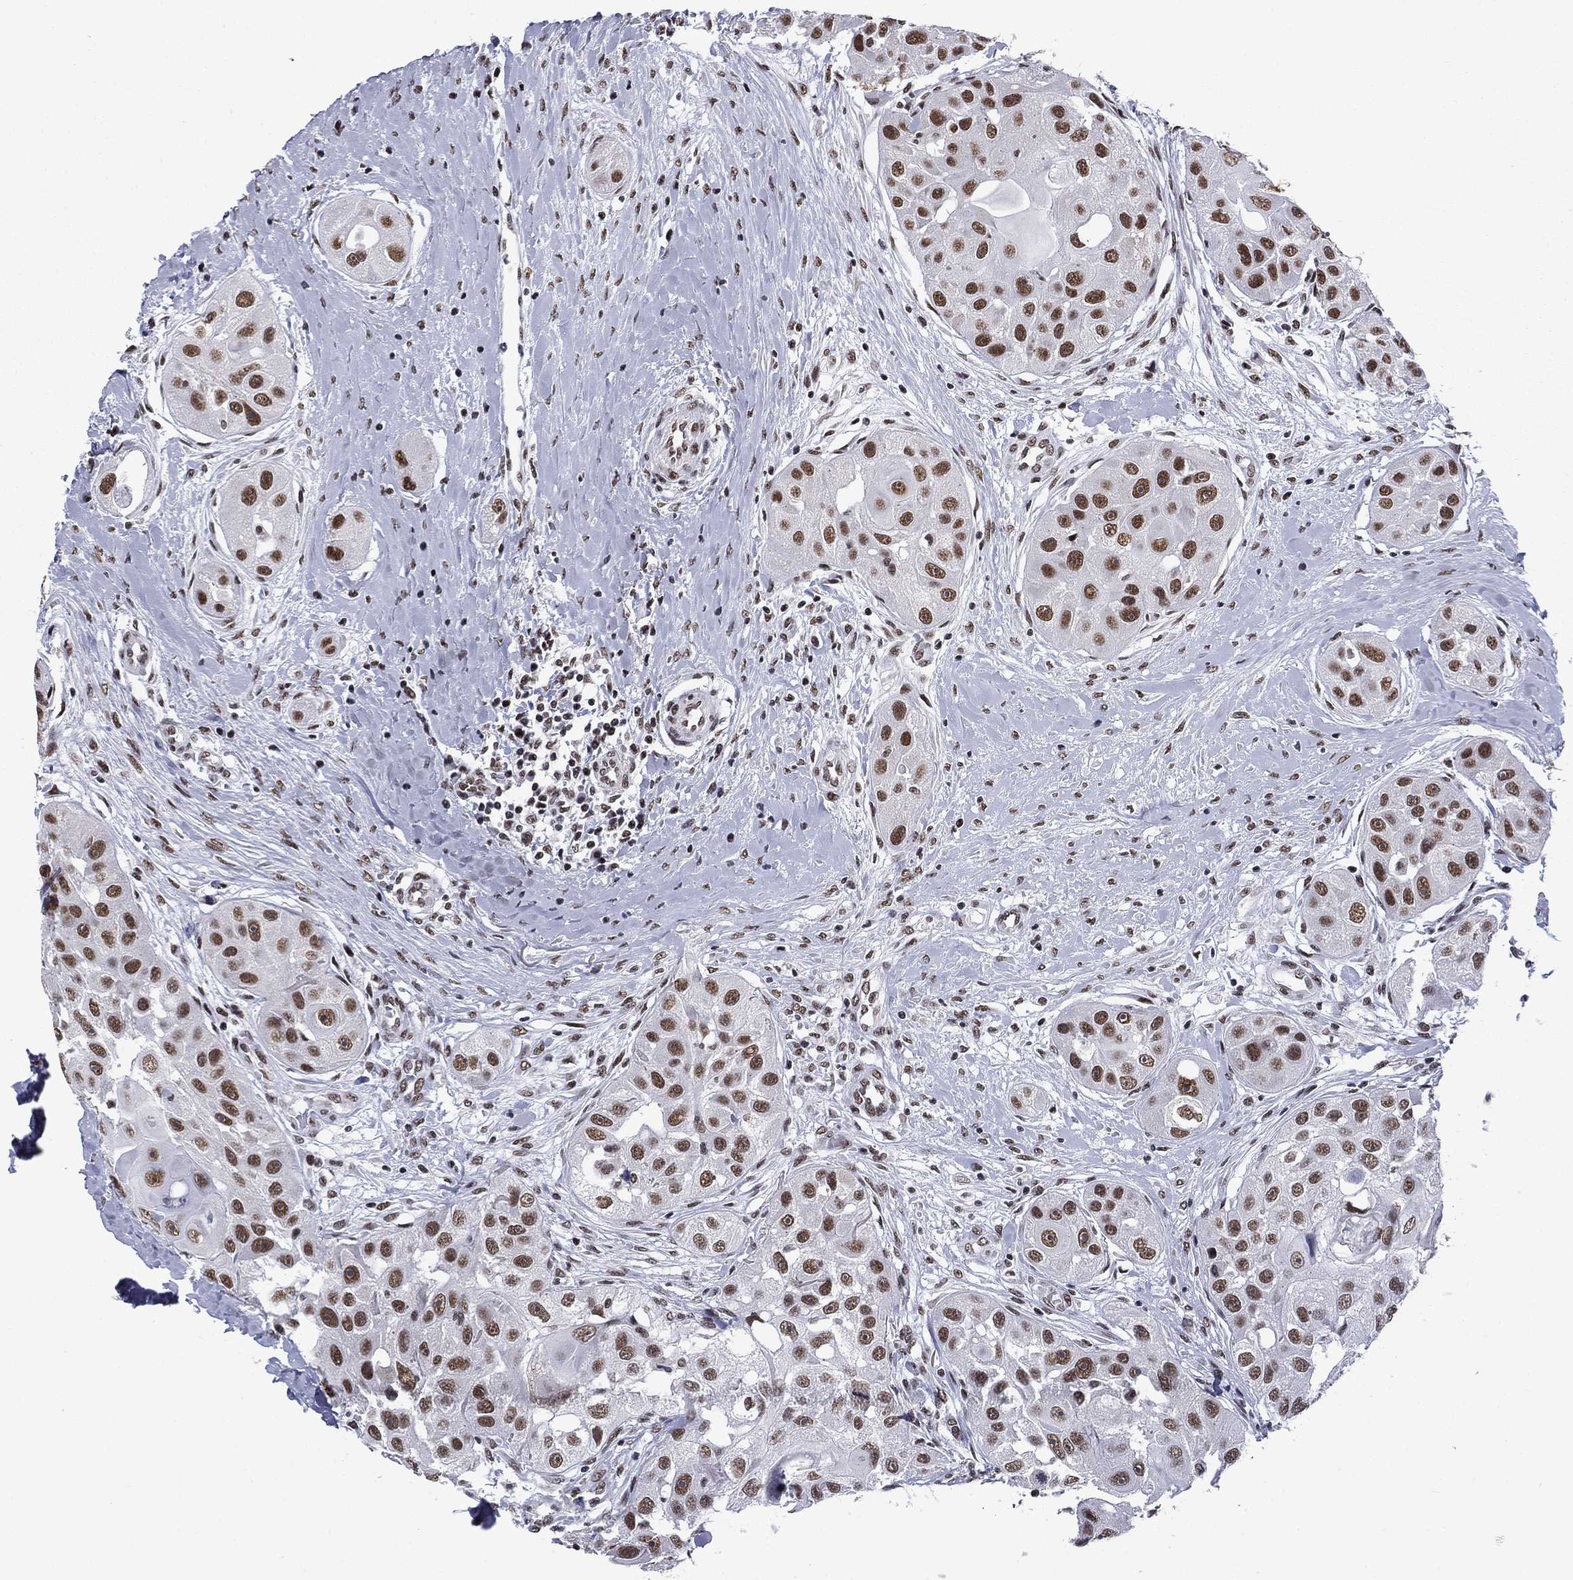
{"staining": {"intensity": "strong", "quantity": ">75%", "location": "nuclear"}, "tissue": "head and neck cancer", "cell_type": "Tumor cells", "image_type": "cancer", "snomed": [{"axis": "morphology", "description": "Normal tissue, NOS"}, {"axis": "morphology", "description": "Squamous cell carcinoma, NOS"}, {"axis": "topography", "description": "Skeletal muscle"}, {"axis": "topography", "description": "Head-Neck"}], "caption": "Human head and neck cancer (squamous cell carcinoma) stained for a protein (brown) exhibits strong nuclear positive staining in approximately >75% of tumor cells.", "gene": "ETV5", "patient": {"sex": "male", "age": 51}}